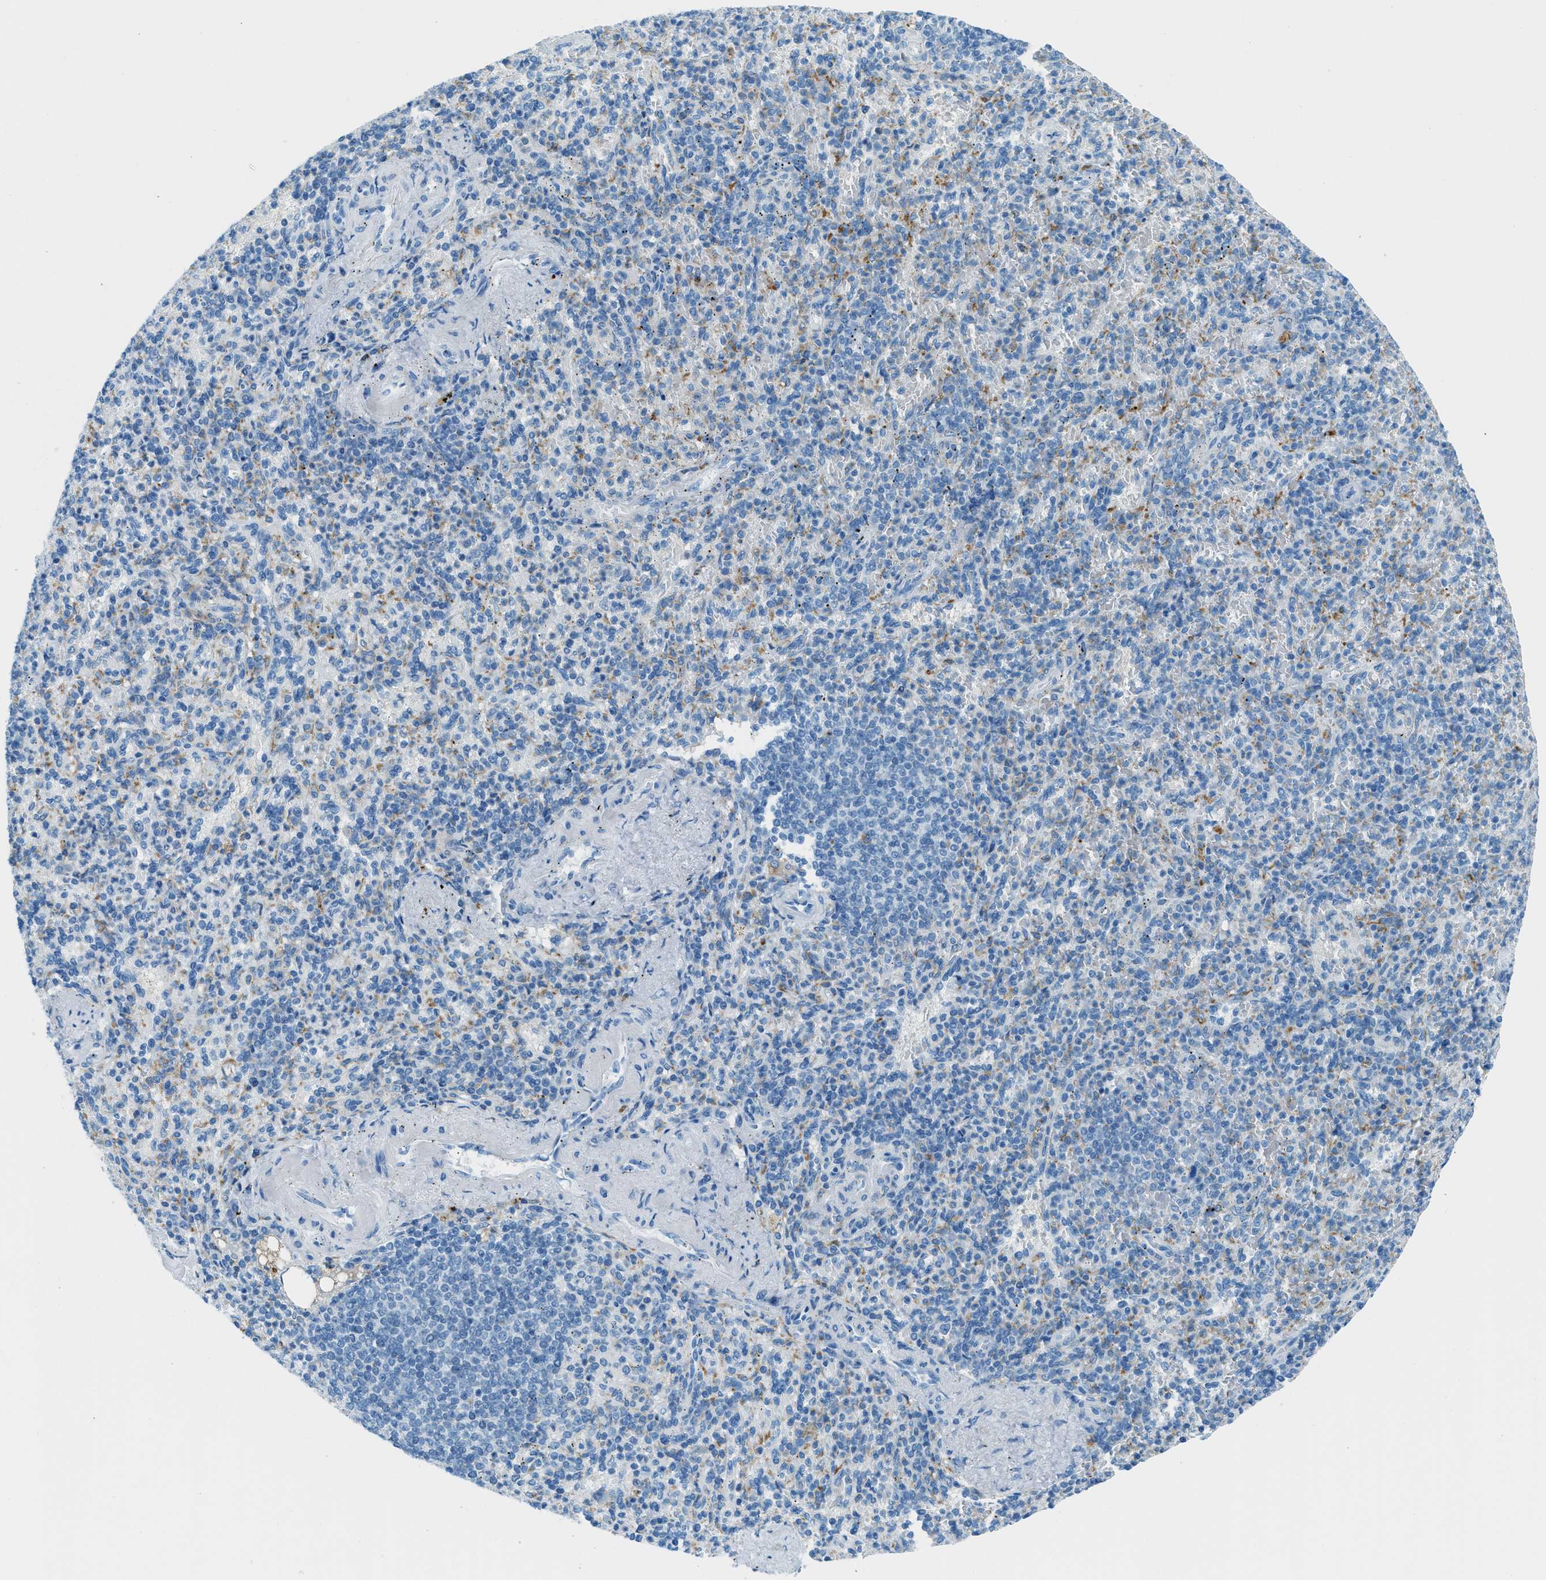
{"staining": {"intensity": "negative", "quantity": "none", "location": "none"}, "tissue": "spleen", "cell_type": "Cells in red pulp", "image_type": "normal", "snomed": [{"axis": "morphology", "description": "Normal tissue, NOS"}, {"axis": "topography", "description": "Spleen"}], "caption": "This is an IHC micrograph of unremarkable human spleen. There is no staining in cells in red pulp.", "gene": "C21orf62", "patient": {"sex": "female", "age": 74}}